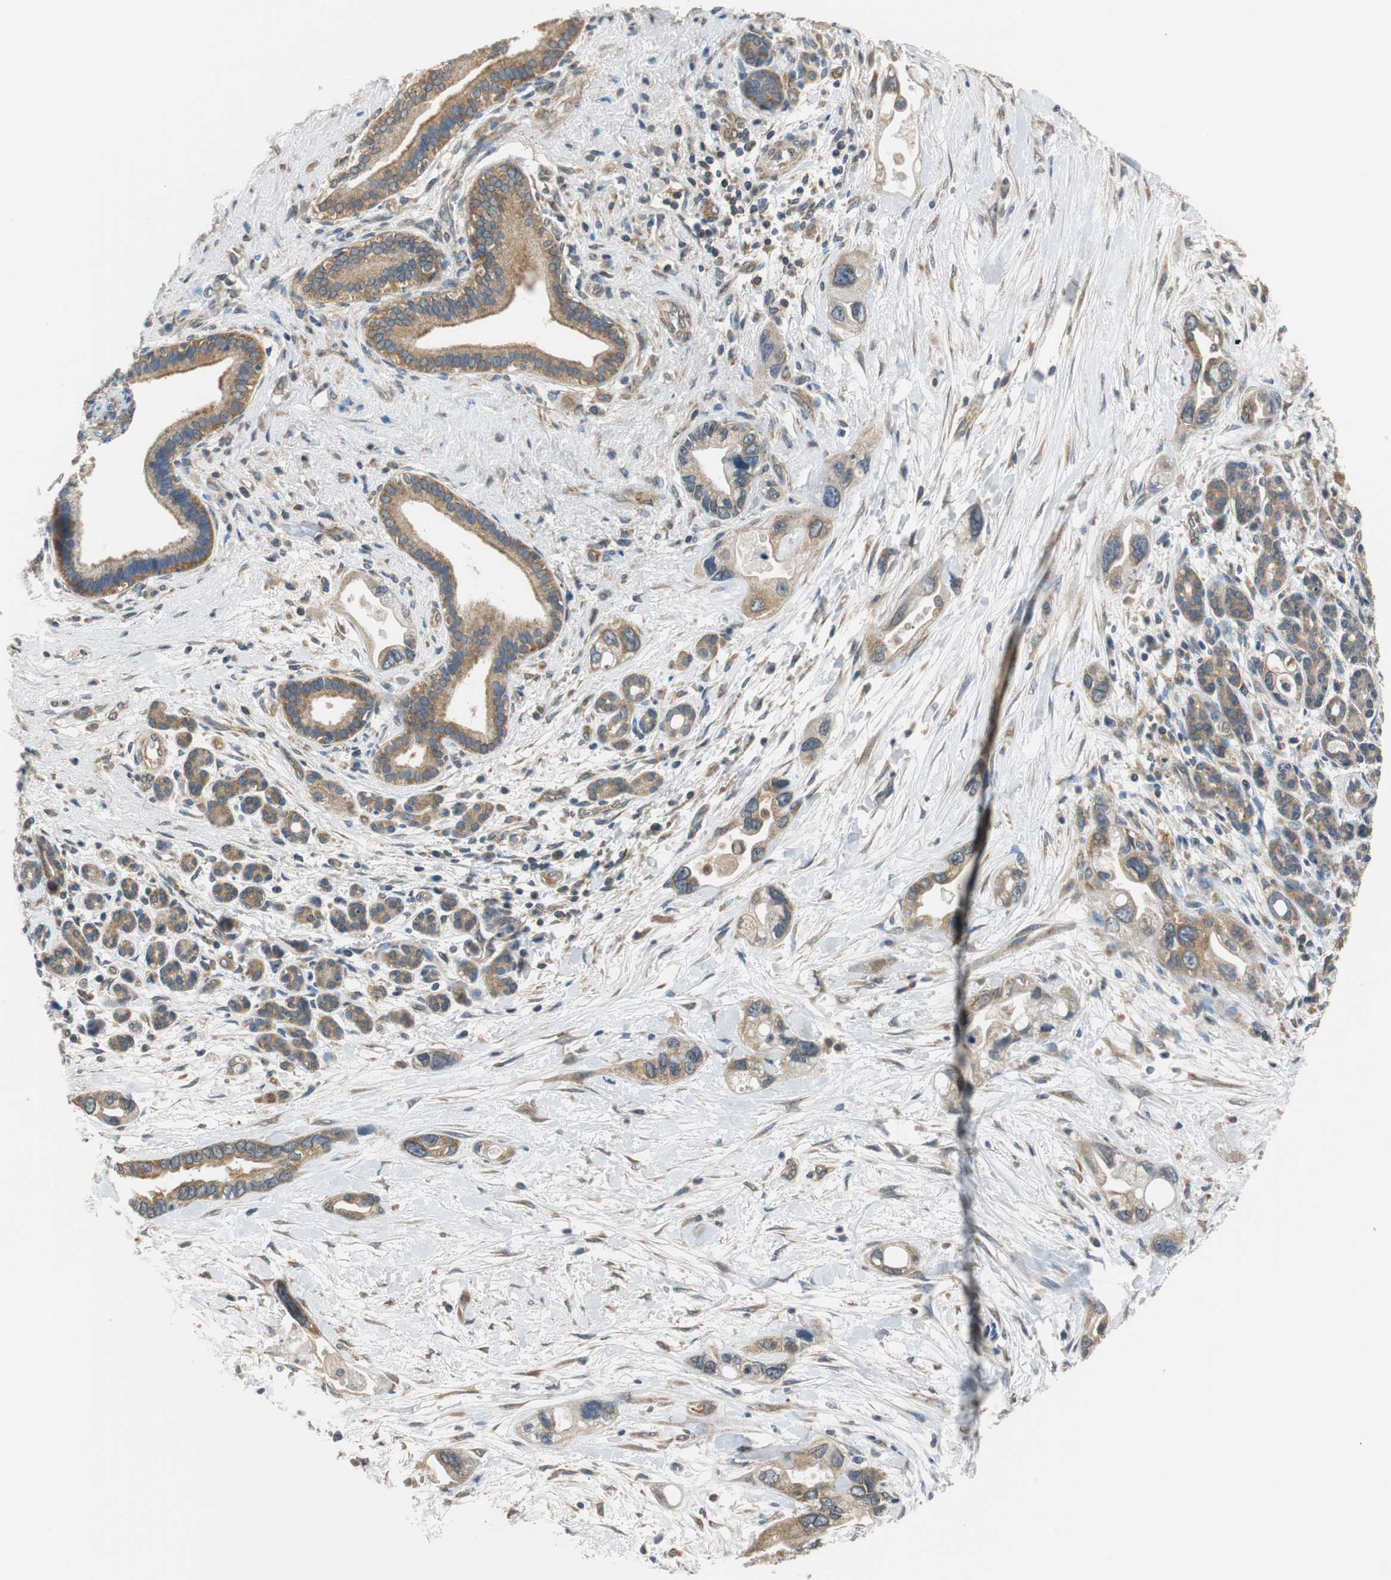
{"staining": {"intensity": "moderate", "quantity": ">75%", "location": "cytoplasmic/membranous"}, "tissue": "pancreatic cancer", "cell_type": "Tumor cells", "image_type": "cancer", "snomed": [{"axis": "morphology", "description": "Adenocarcinoma, NOS"}, {"axis": "topography", "description": "Pancreas"}], "caption": "Adenocarcinoma (pancreatic) stained for a protein exhibits moderate cytoplasmic/membranous positivity in tumor cells.", "gene": "CNOT3", "patient": {"sex": "female", "age": 77}}